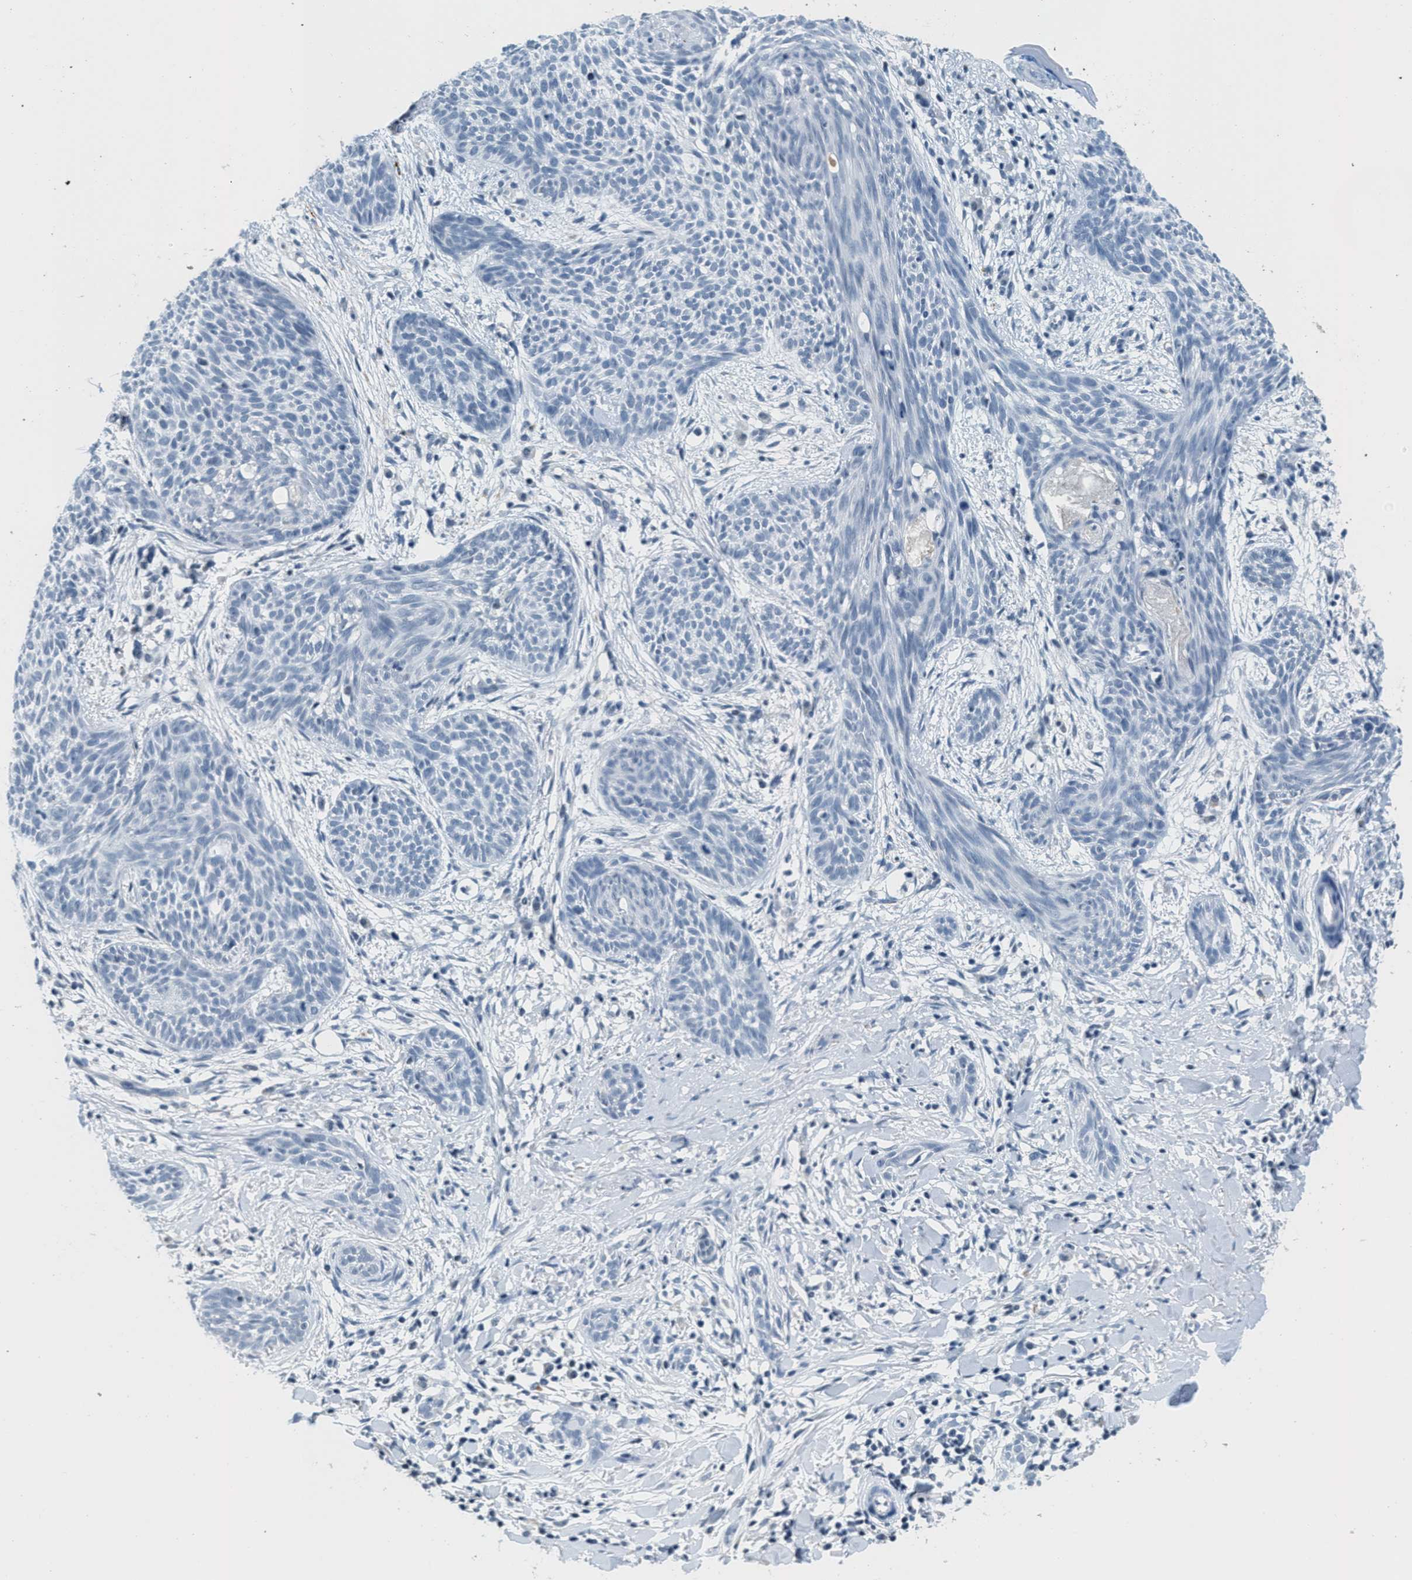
{"staining": {"intensity": "negative", "quantity": "none", "location": "none"}, "tissue": "skin cancer", "cell_type": "Tumor cells", "image_type": "cancer", "snomed": [{"axis": "morphology", "description": "Basal cell carcinoma"}, {"axis": "topography", "description": "Skin"}], "caption": "This is an IHC micrograph of basal cell carcinoma (skin). There is no positivity in tumor cells.", "gene": "CA4", "patient": {"sex": "female", "age": 59}}